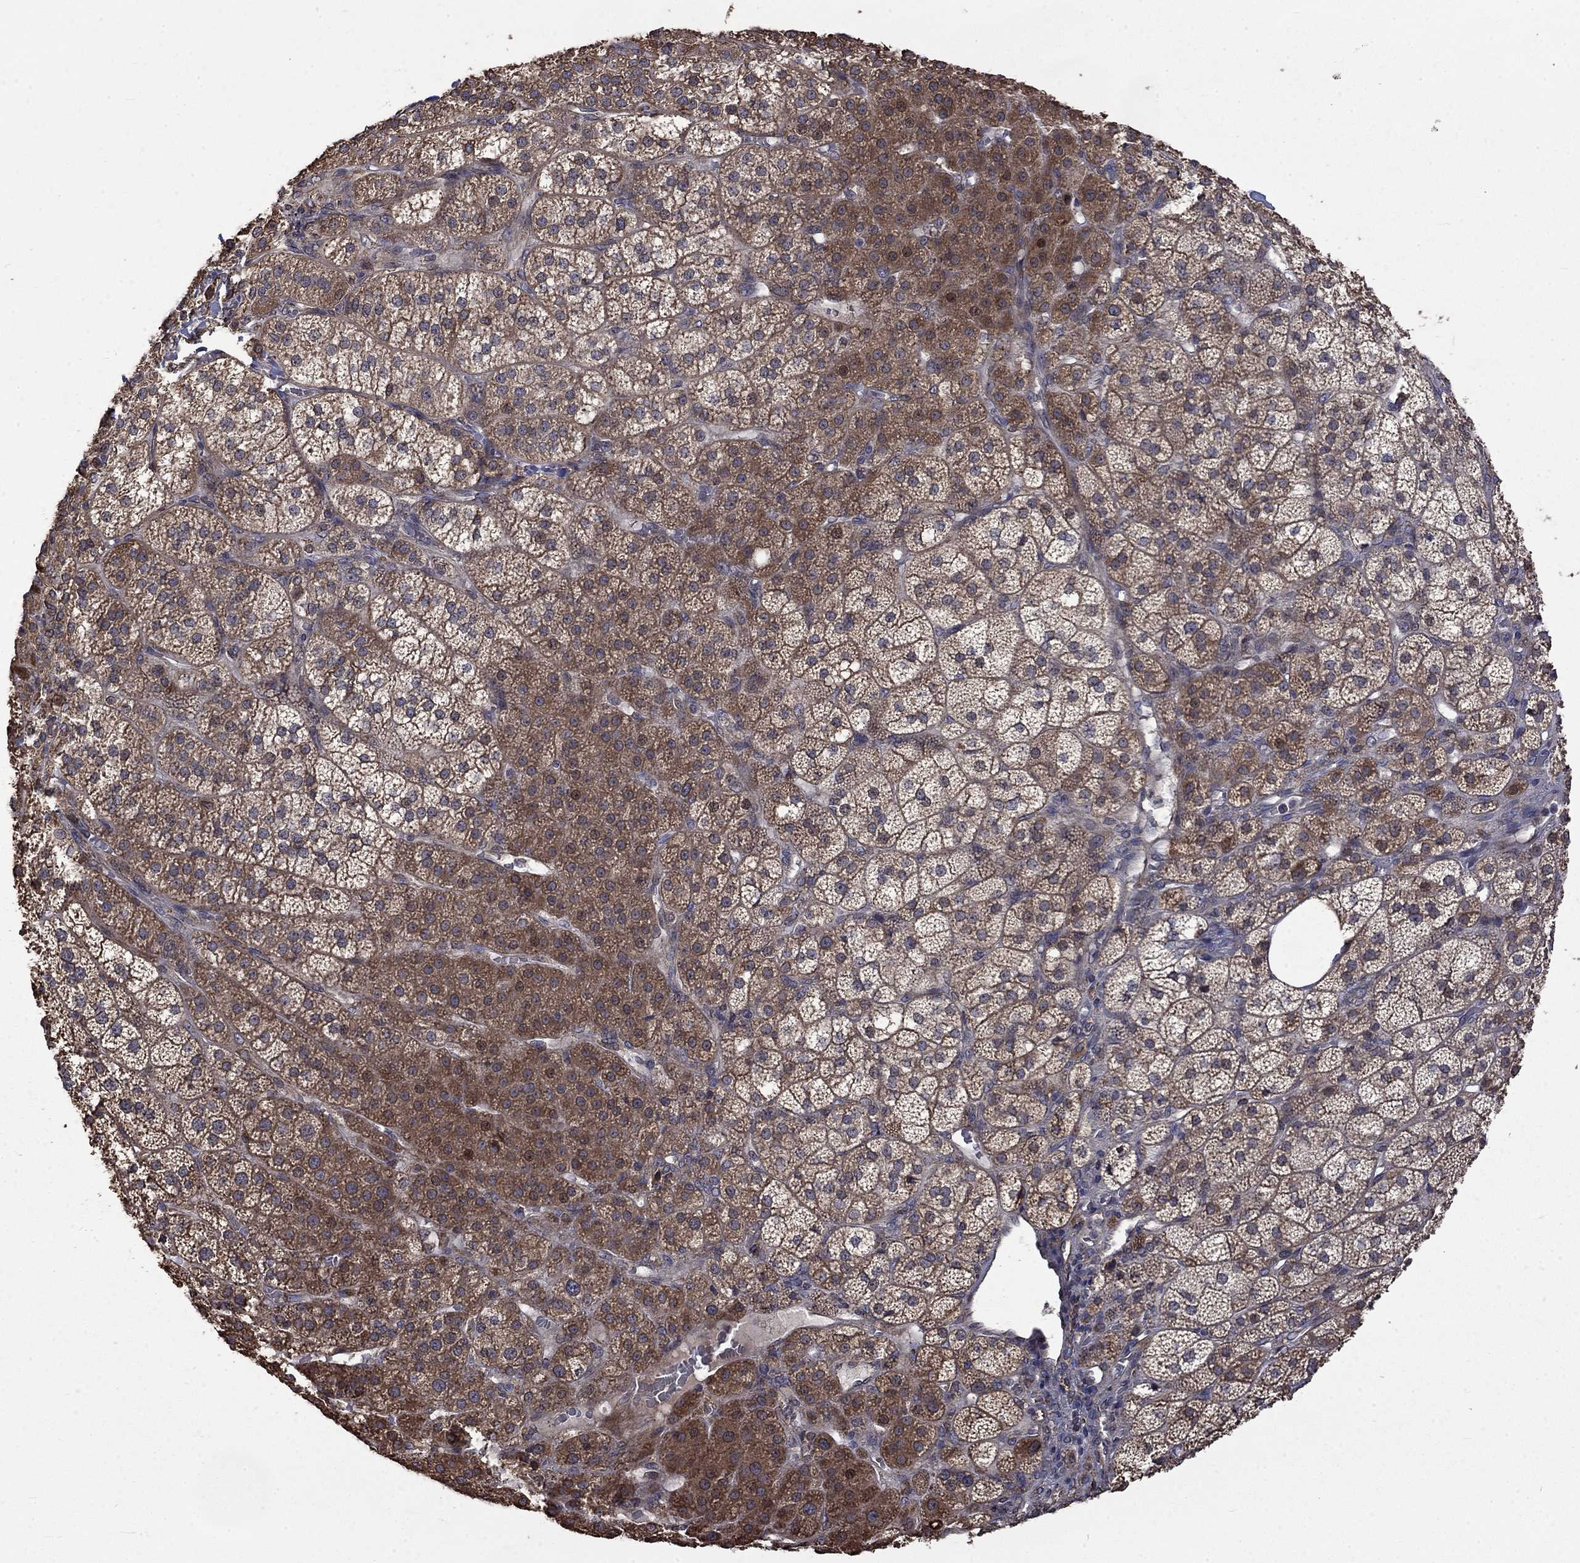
{"staining": {"intensity": "moderate", "quantity": "25%-75%", "location": "cytoplasmic/membranous,nuclear"}, "tissue": "adrenal gland", "cell_type": "Glandular cells", "image_type": "normal", "snomed": [{"axis": "morphology", "description": "Normal tissue, NOS"}, {"axis": "topography", "description": "Adrenal gland"}], "caption": "DAB (3,3'-diaminobenzidine) immunohistochemical staining of unremarkable human adrenal gland displays moderate cytoplasmic/membranous,nuclear protein positivity in approximately 25%-75% of glandular cells. (Stains: DAB (3,3'-diaminobenzidine) in brown, nuclei in blue, Microscopy: brightfield microscopy at high magnification).", "gene": "ESRRA", "patient": {"sex": "female", "age": 60}}